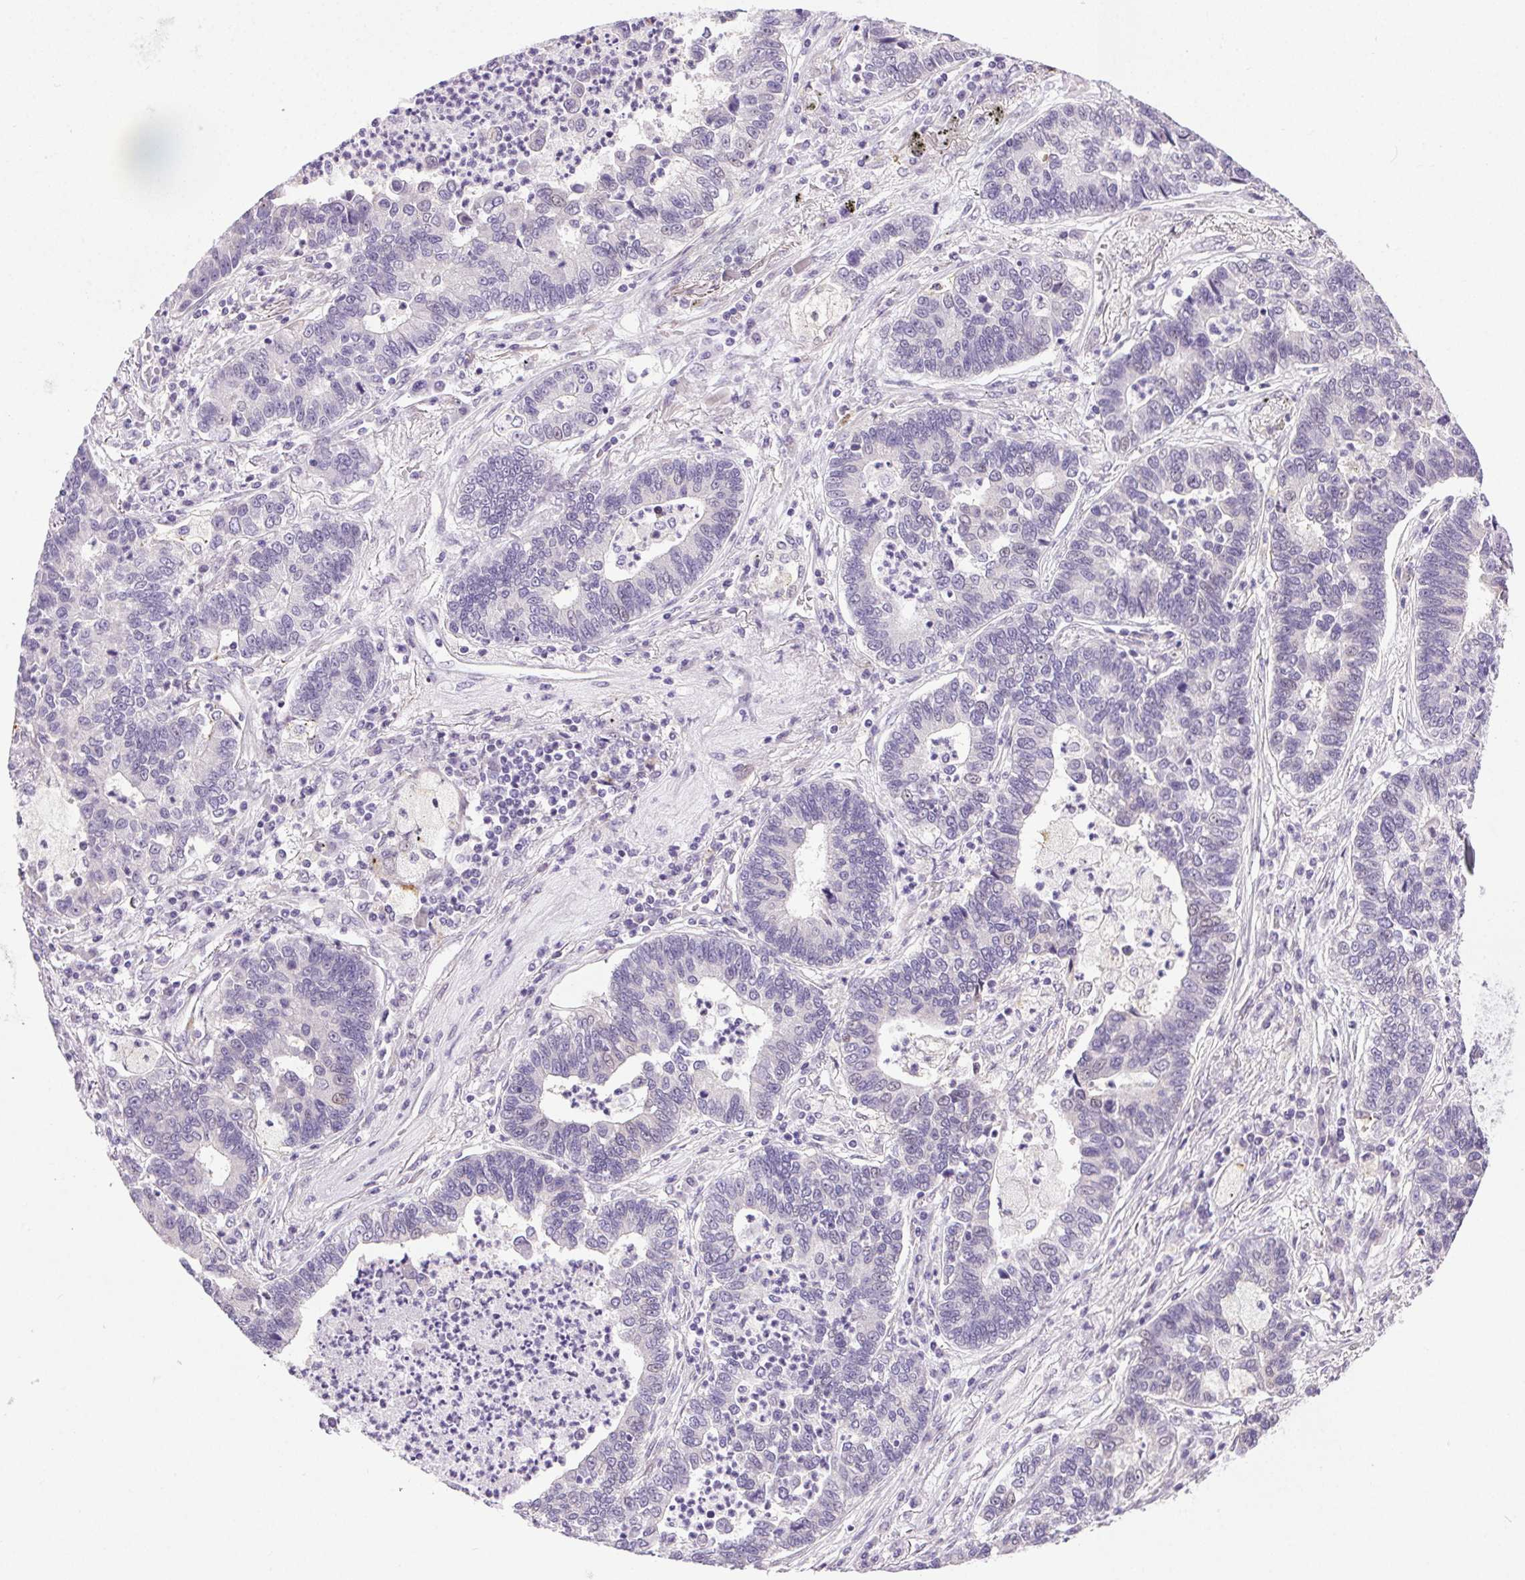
{"staining": {"intensity": "negative", "quantity": "none", "location": "none"}, "tissue": "lung cancer", "cell_type": "Tumor cells", "image_type": "cancer", "snomed": [{"axis": "morphology", "description": "Adenocarcinoma, NOS"}, {"axis": "topography", "description": "Lung"}], "caption": "Immunohistochemistry of human lung cancer (adenocarcinoma) exhibits no positivity in tumor cells.", "gene": "SYT11", "patient": {"sex": "female", "age": 57}}